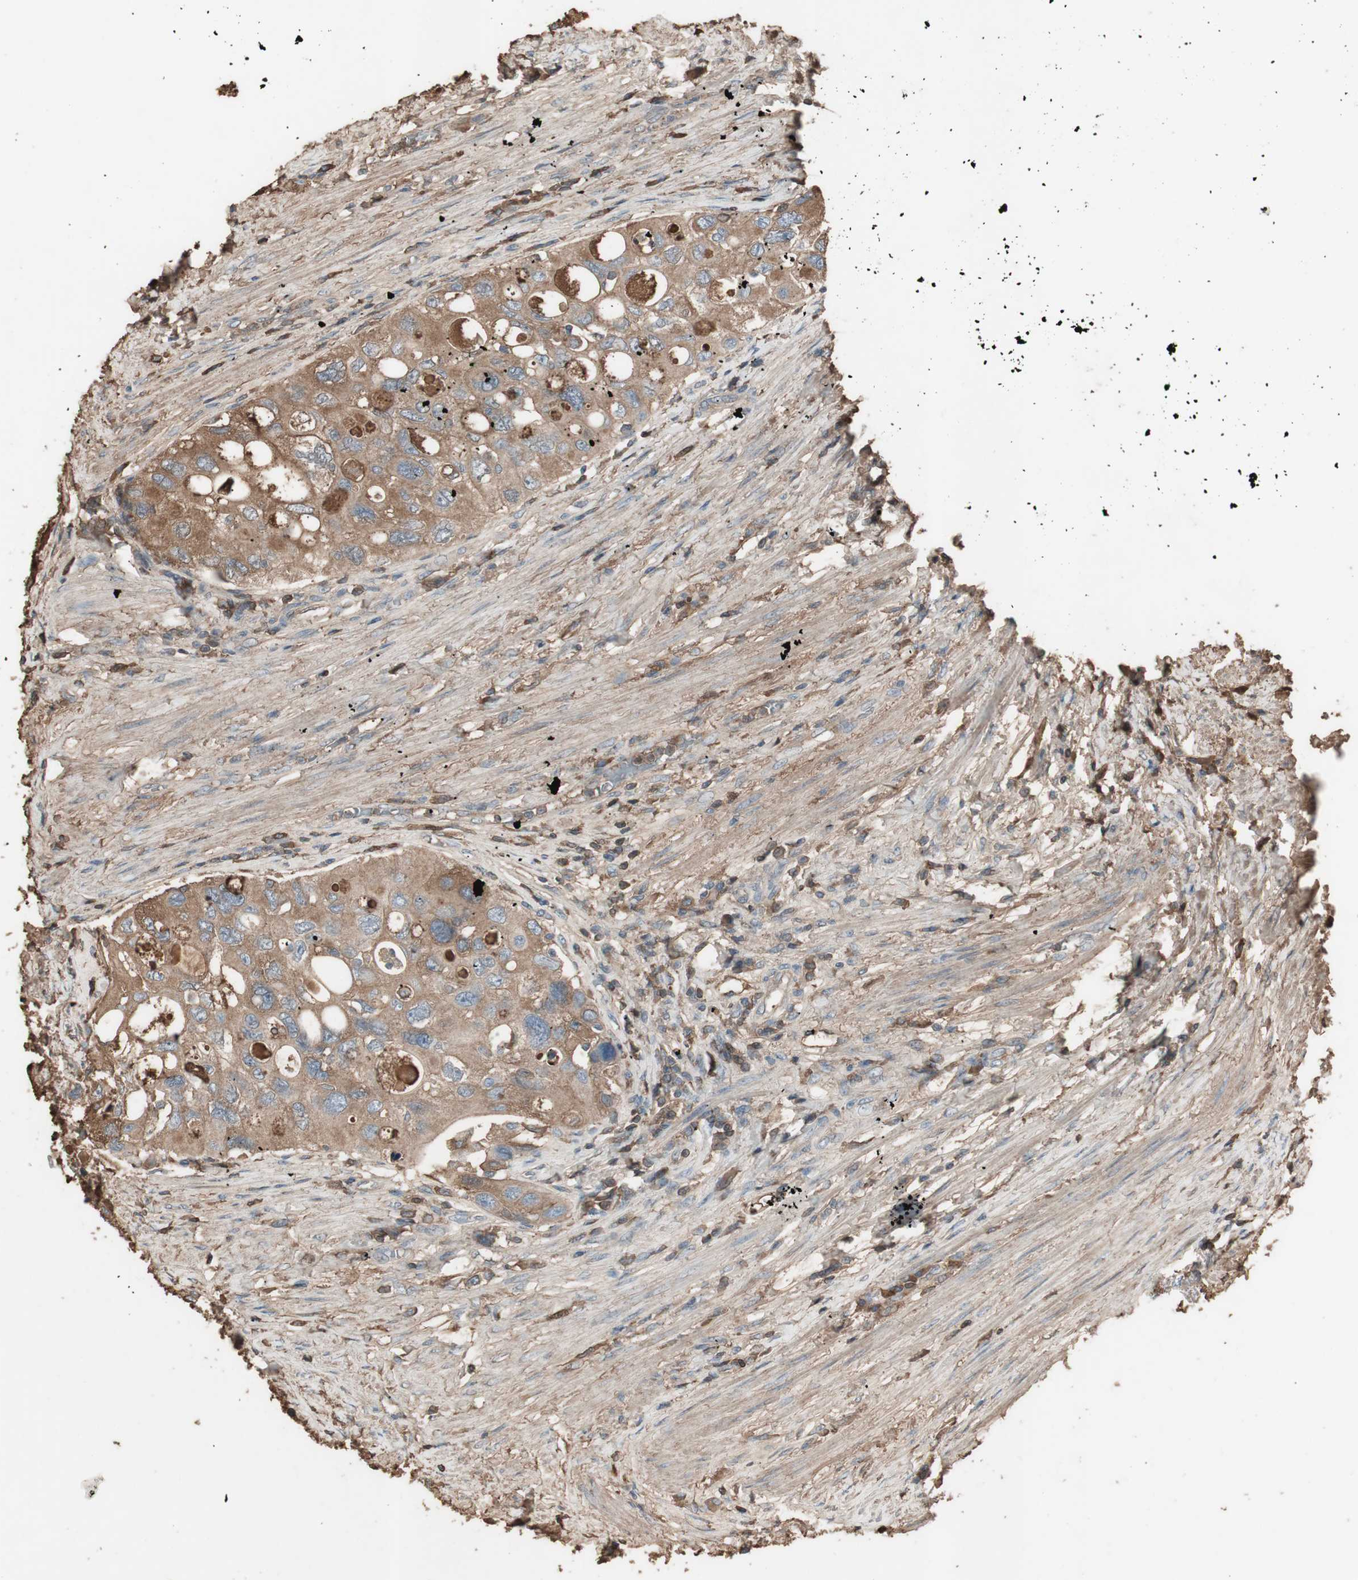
{"staining": {"intensity": "moderate", "quantity": ">75%", "location": "cytoplasmic/membranous"}, "tissue": "urothelial cancer", "cell_type": "Tumor cells", "image_type": "cancer", "snomed": [{"axis": "morphology", "description": "Urothelial carcinoma, High grade"}, {"axis": "topography", "description": "Urinary bladder"}], "caption": "Urothelial carcinoma (high-grade) stained for a protein displays moderate cytoplasmic/membranous positivity in tumor cells.", "gene": "MMP14", "patient": {"sex": "female", "age": 56}}